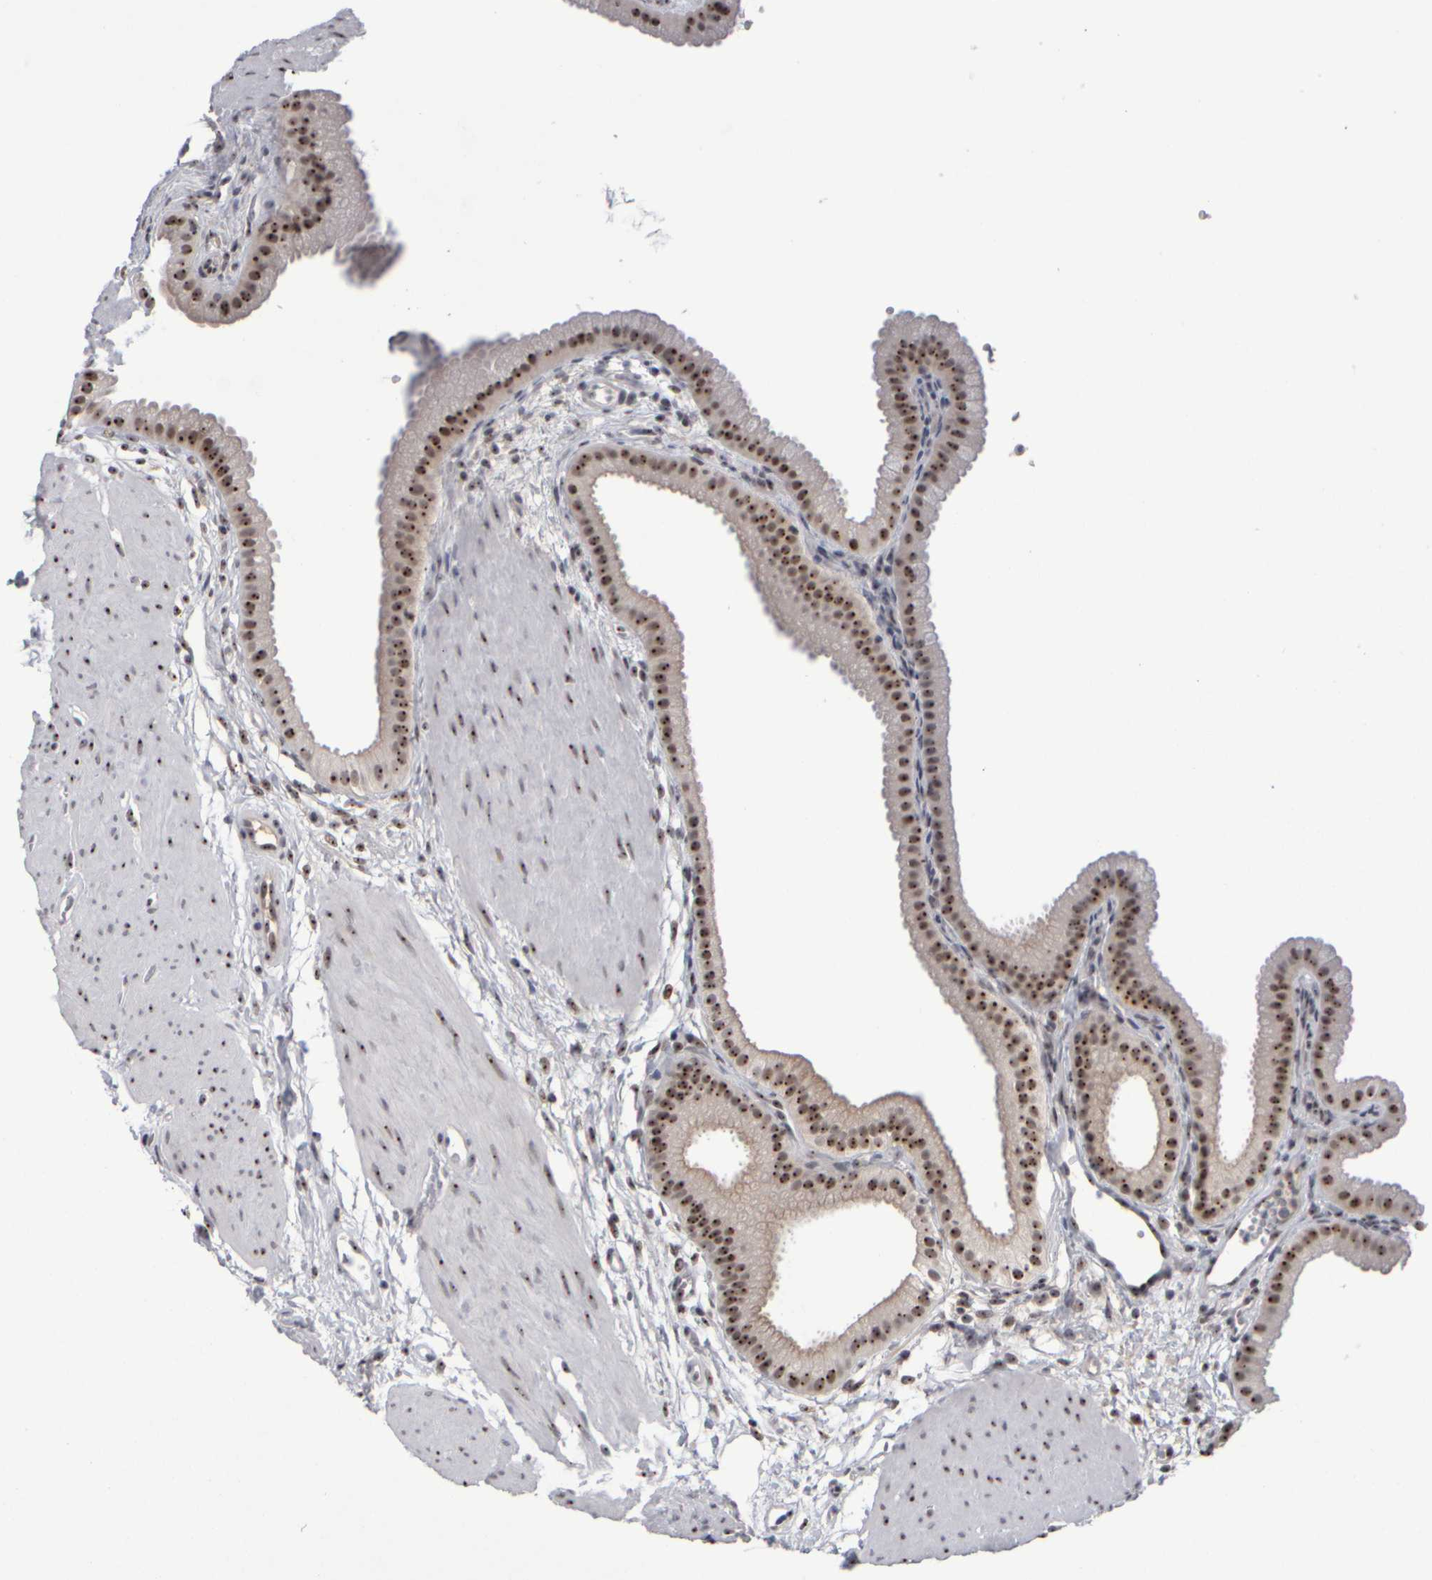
{"staining": {"intensity": "moderate", "quantity": ">75%", "location": "nuclear"}, "tissue": "gallbladder", "cell_type": "Glandular cells", "image_type": "normal", "snomed": [{"axis": "morphology", "description": "Normal tissue, NOS"}, {"axis": "topography", "description": "Gallbladder"}], "caption": "A medium amount of moderate nuclear staining is appreciated in about >75% of glandular cells in benign gallbladder. (Stains: DAB in brown, nuclei in blue, Microscopy: brightfield microscopy at high magnification).", "gene": "SURF6", "patient": {"sex": "female", "age": 64}}